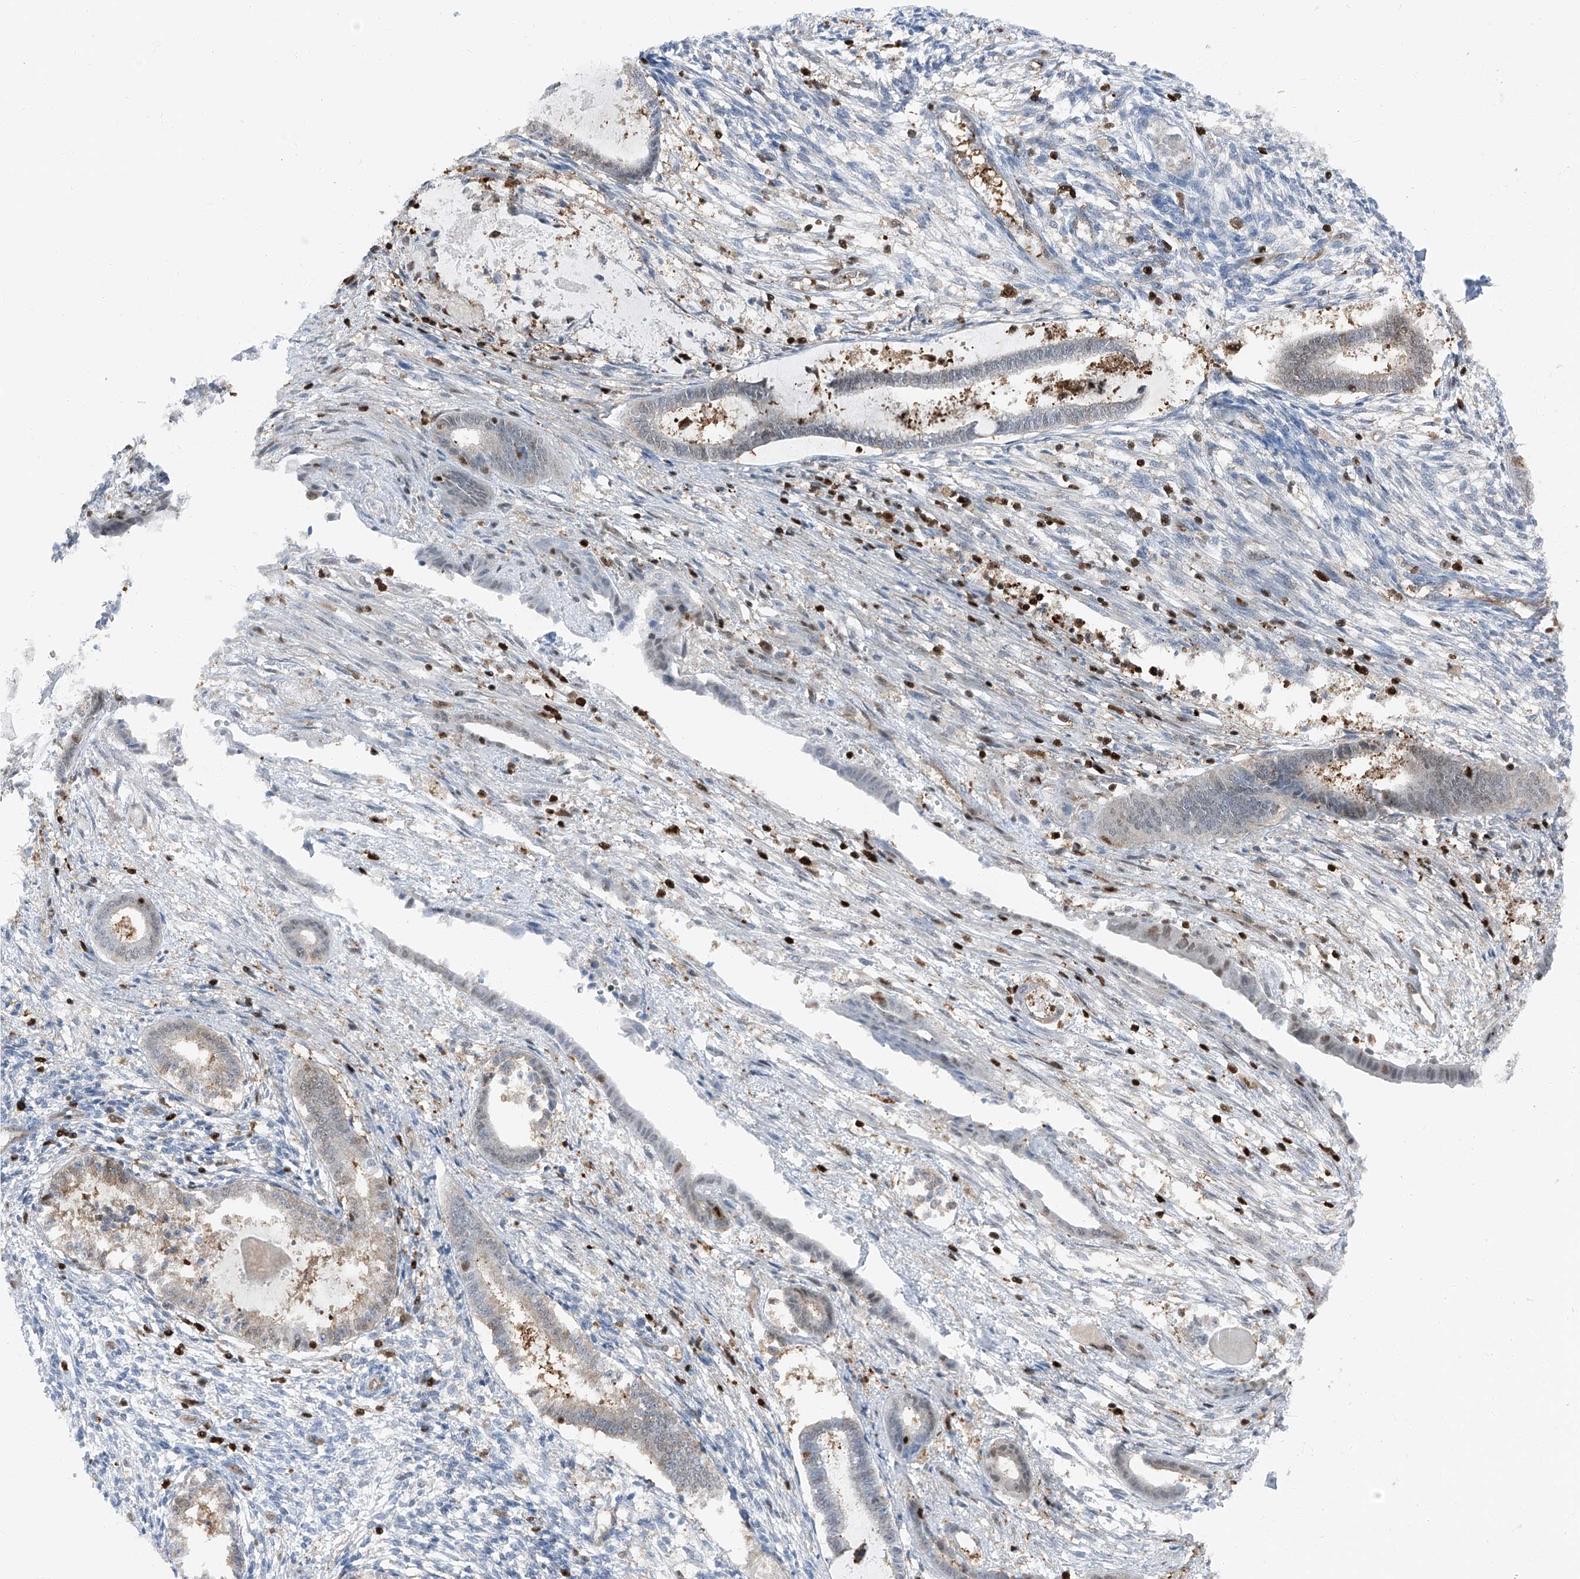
{"staining": {"intensity": "negative", "quantity": "none", "location": "none"}, "tissue": "endometrium", "cell_type": "Cells in endometrial stroma", "image_type": "normal", "snomed": [{"axis": "morphology", "description": "Normal tissue, NOS"}, {"axis": "topography", "description": "Endometrium"}], "caption": "The immunohistochemistry (IHC) photomicrograph has no significant expression in cells in endometrial stroma of endometrium.", "gene": "PSMB10", "patient": {"sex": "female", "age": 56}}